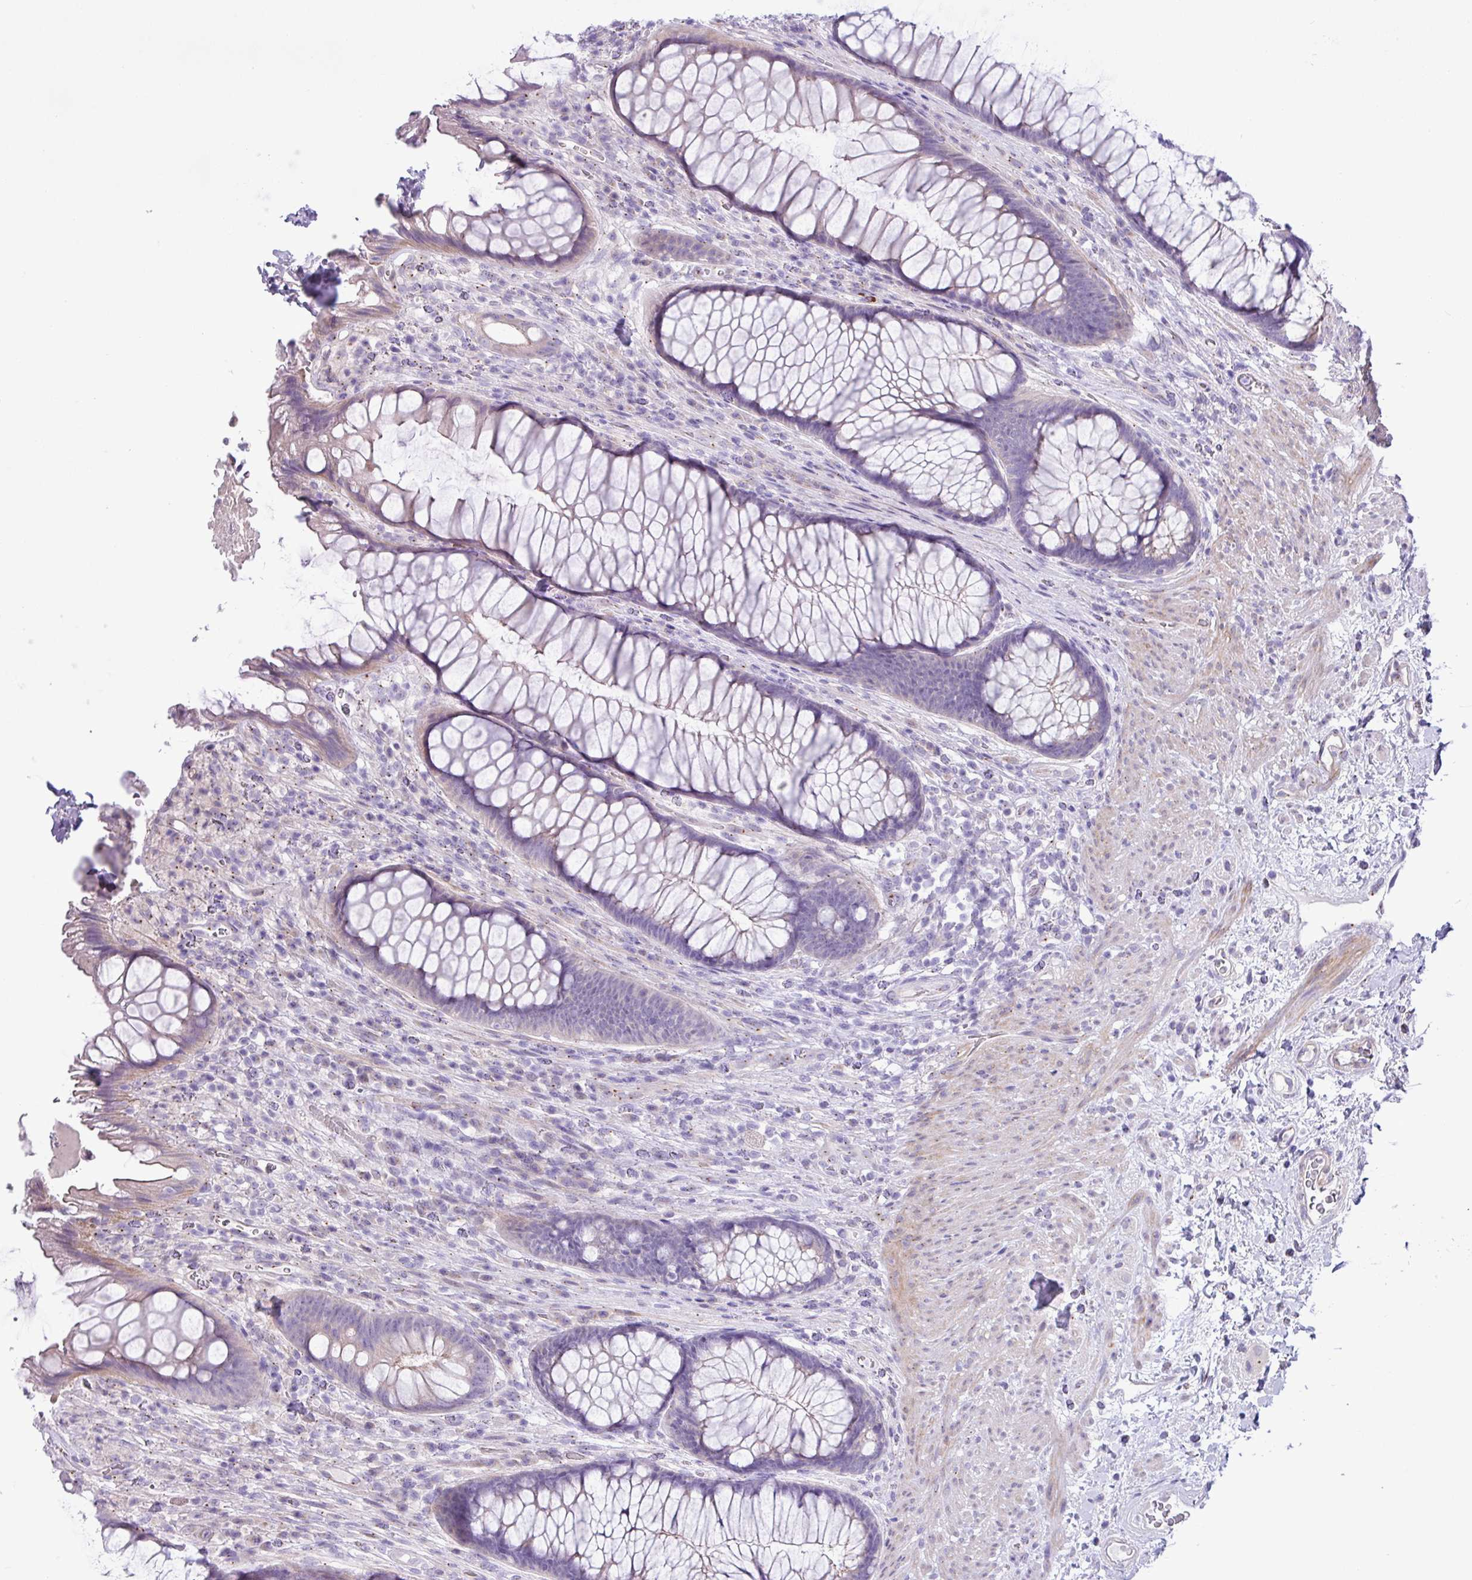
{"staining": {"intensity": "moderate", "quantity": "<25%", "location": "cytoplasmic/membranous"}, "tissue": "rectum", "cell_type": "Glandular cells", "image_type": "normal", "snomed": [{"axis": "morphology", "description": "Normal tissue, NOS"}, {"axis": "topography", "description": "Smooth muscle"}, {"axis": "topography", "description": "Rectum"}], "caption": "This photomicrograph reveals immunohistochemistry (IHC) staining of normal human rectum, with low moderate cytoplasmic/membranous expression in about <25% of glandular cells.", "gene": "SPINK8", "patient": {"sex": "male", "age": 53}}